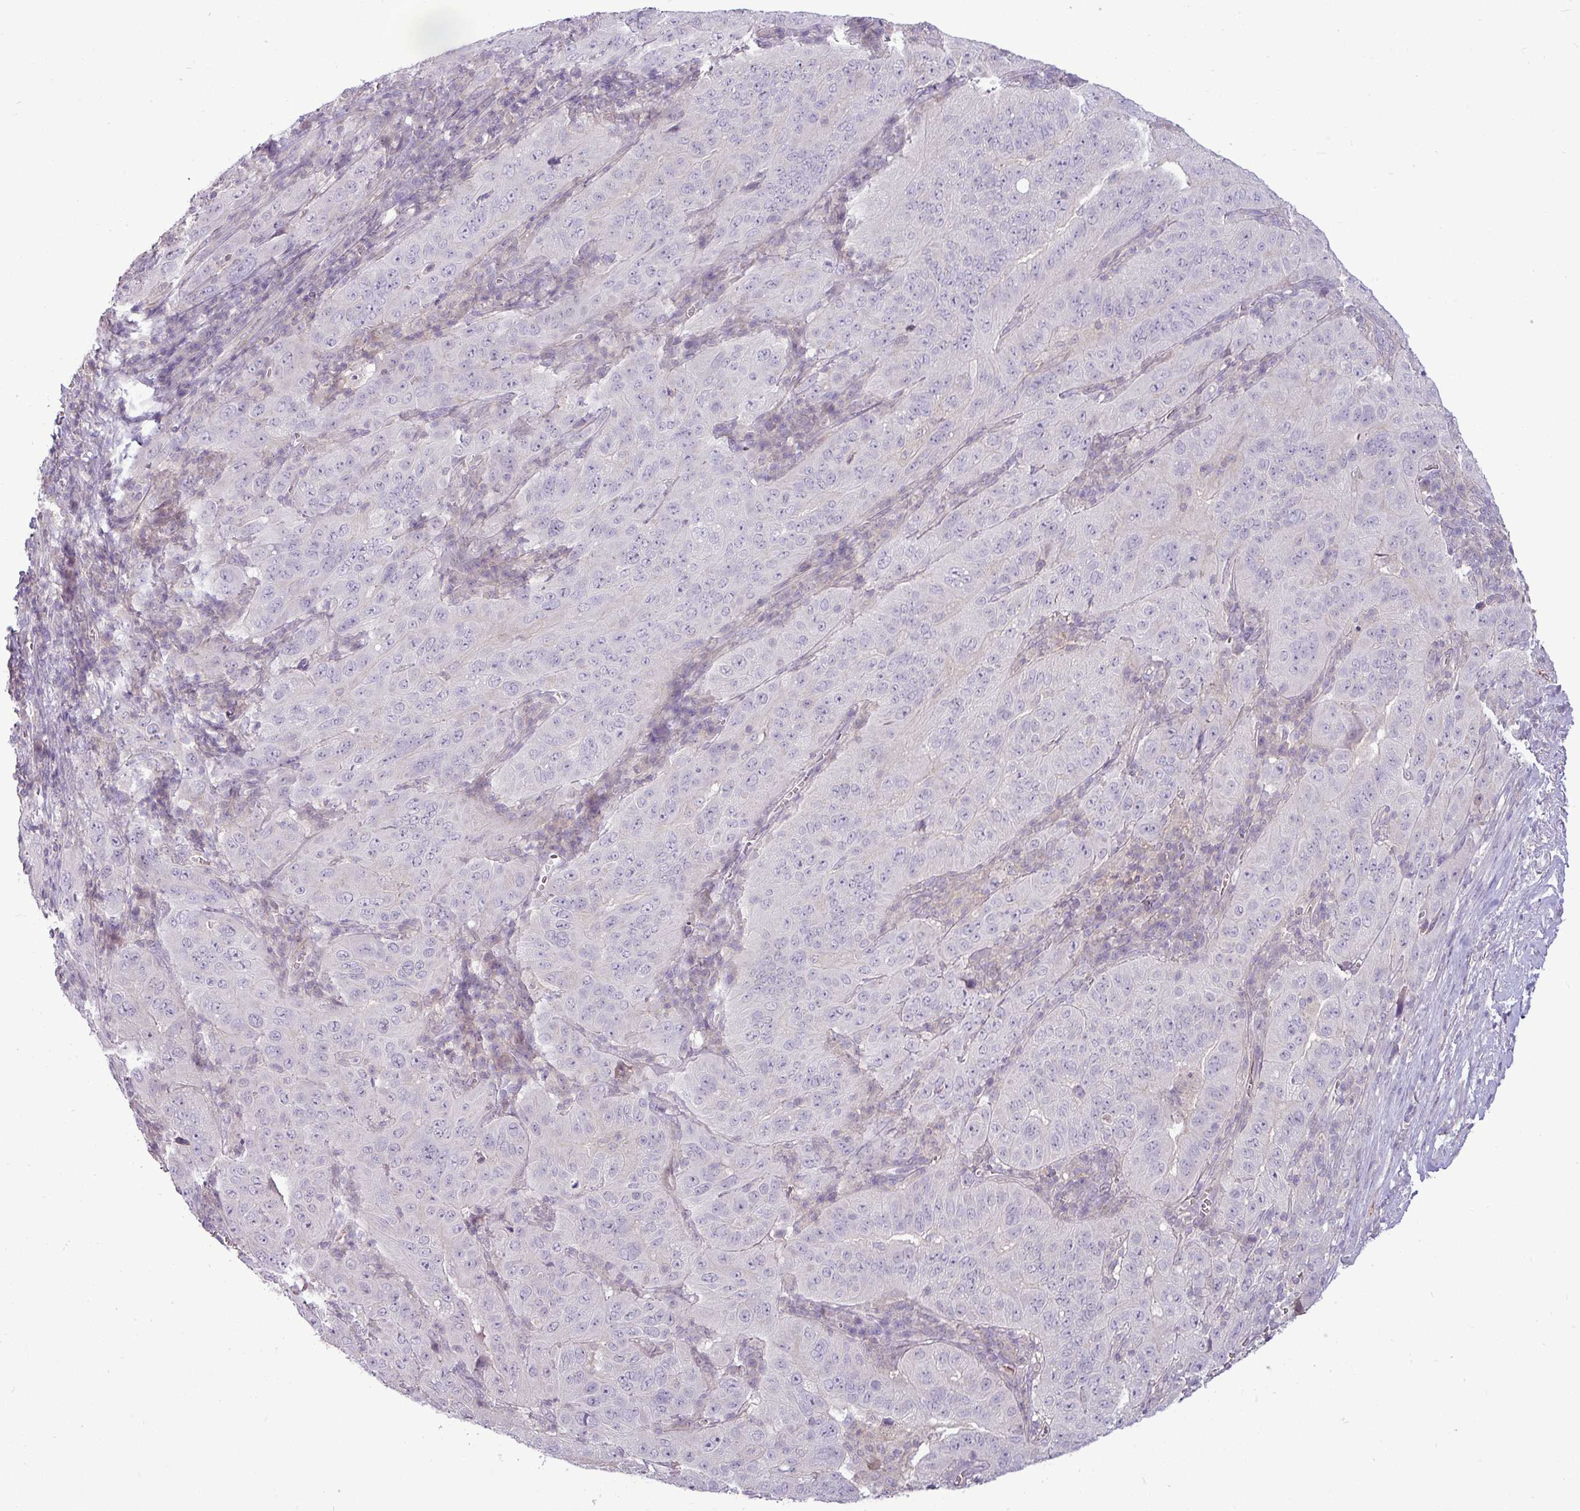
{"staining": {"intensity": "negative", "quantity": "none", "location": "none"}, "tissue": "pancreatic cancer", "cell_type": "Tumor cells", "image_type": "cancer", "snomed": [{"axis": "morphology", "description": "Adenocarcinoma, NOS"}, {"axis": "topography", "description": "Pancreas"}], "caption": "Protein analysis of pancreatic adenocarcinoma reveals no significant positivity in tumor cells.", "gene": "APOM", "patient": {"sex": "male", "age": 63}}